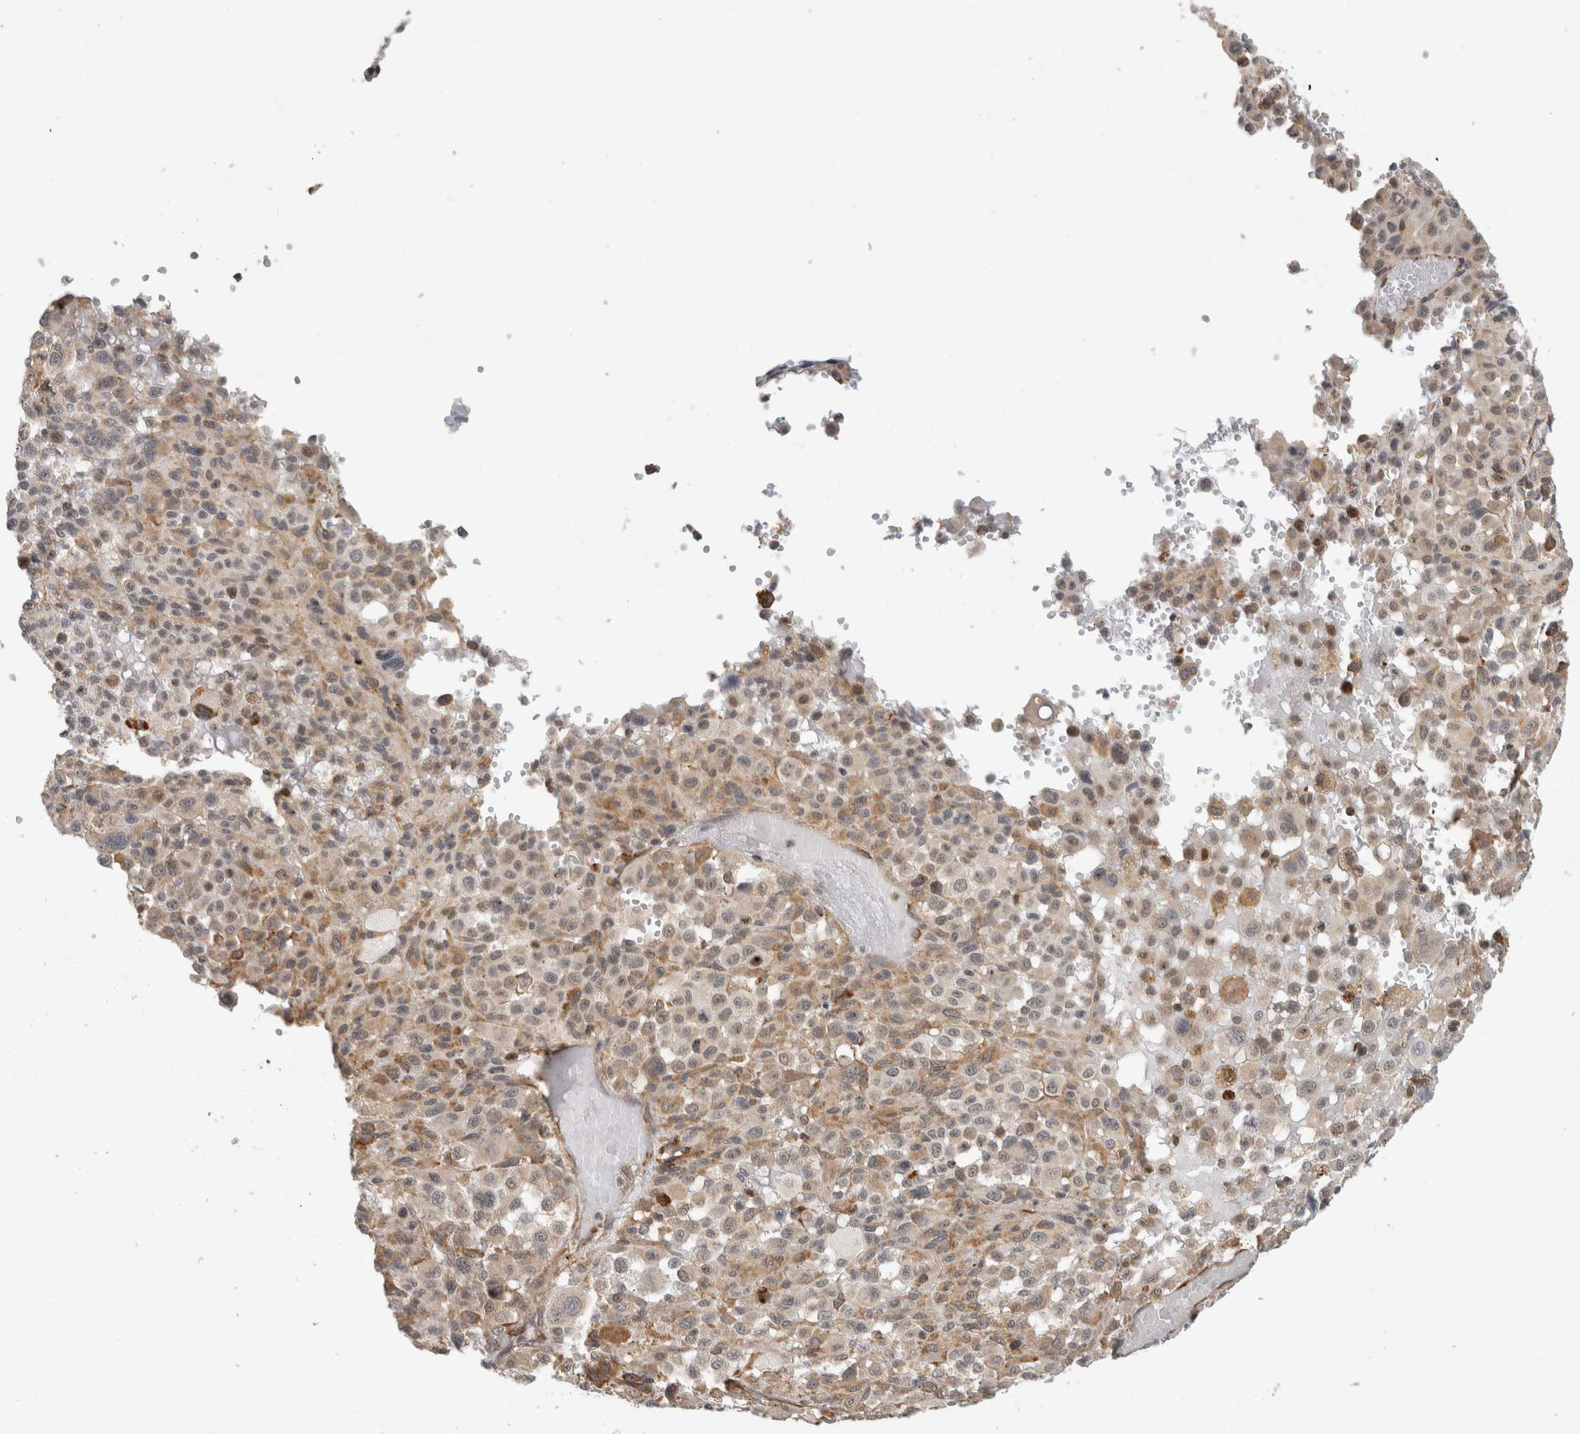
{"staining": {"intensity": "weak", "quantity": "<25%", "location": "nuclear"}, "tissue": "melanoma", "cell_type": "Tumor cells", "image_type": "cancer", "snomed": [{"axis": "morphology", "description": "Malignant melanoma, Metastatic site"}, {"axis": "topography", "description": "Skin"}], "caption": "An immunohistochemistry (IHC) photomicrograph of melanoma is shown. There is no staining in tumor cells of melanoma.", "gene": "MS4A7", "patient": {"sex": "female", "age": 74}}